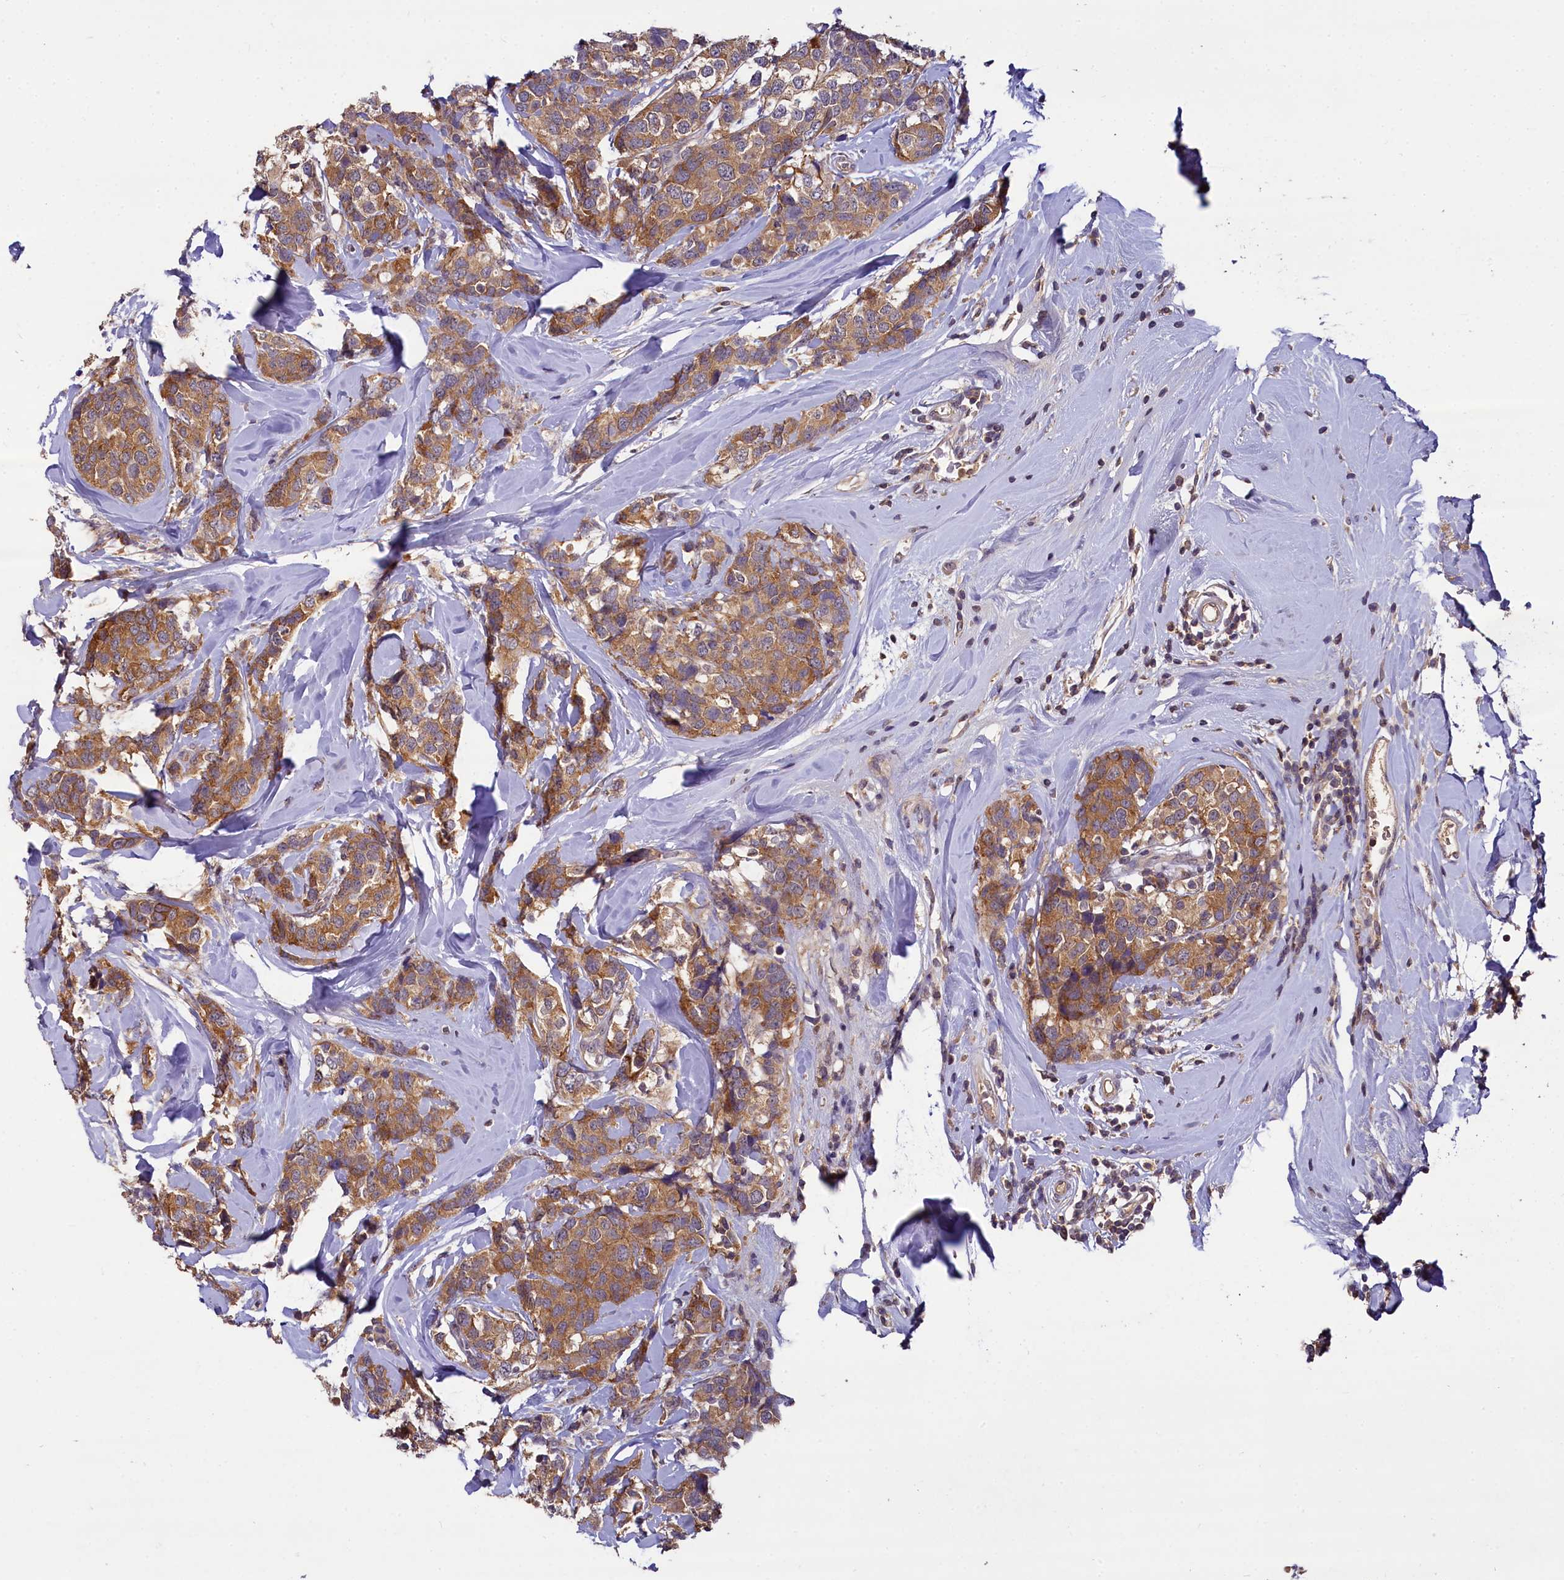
{"staining": {"intensity": "moderate", "quantity": ">75%", "location": "cytoplasmic/membranous"}, "tissue": "breast cancer", "cell_type": "Tumor cells", "image_type": "cancer", "snomed": [{"axis": "morphology", "description": "Lobular carcinoma"}, {"axis": "topography", "description": "Breast"}], "caption": "Breast cancer stained with a protein marker displays moderate staining in tumor cells.", "gene": "TMEM39A", "patient": {"sex": "female", "age": 59}}